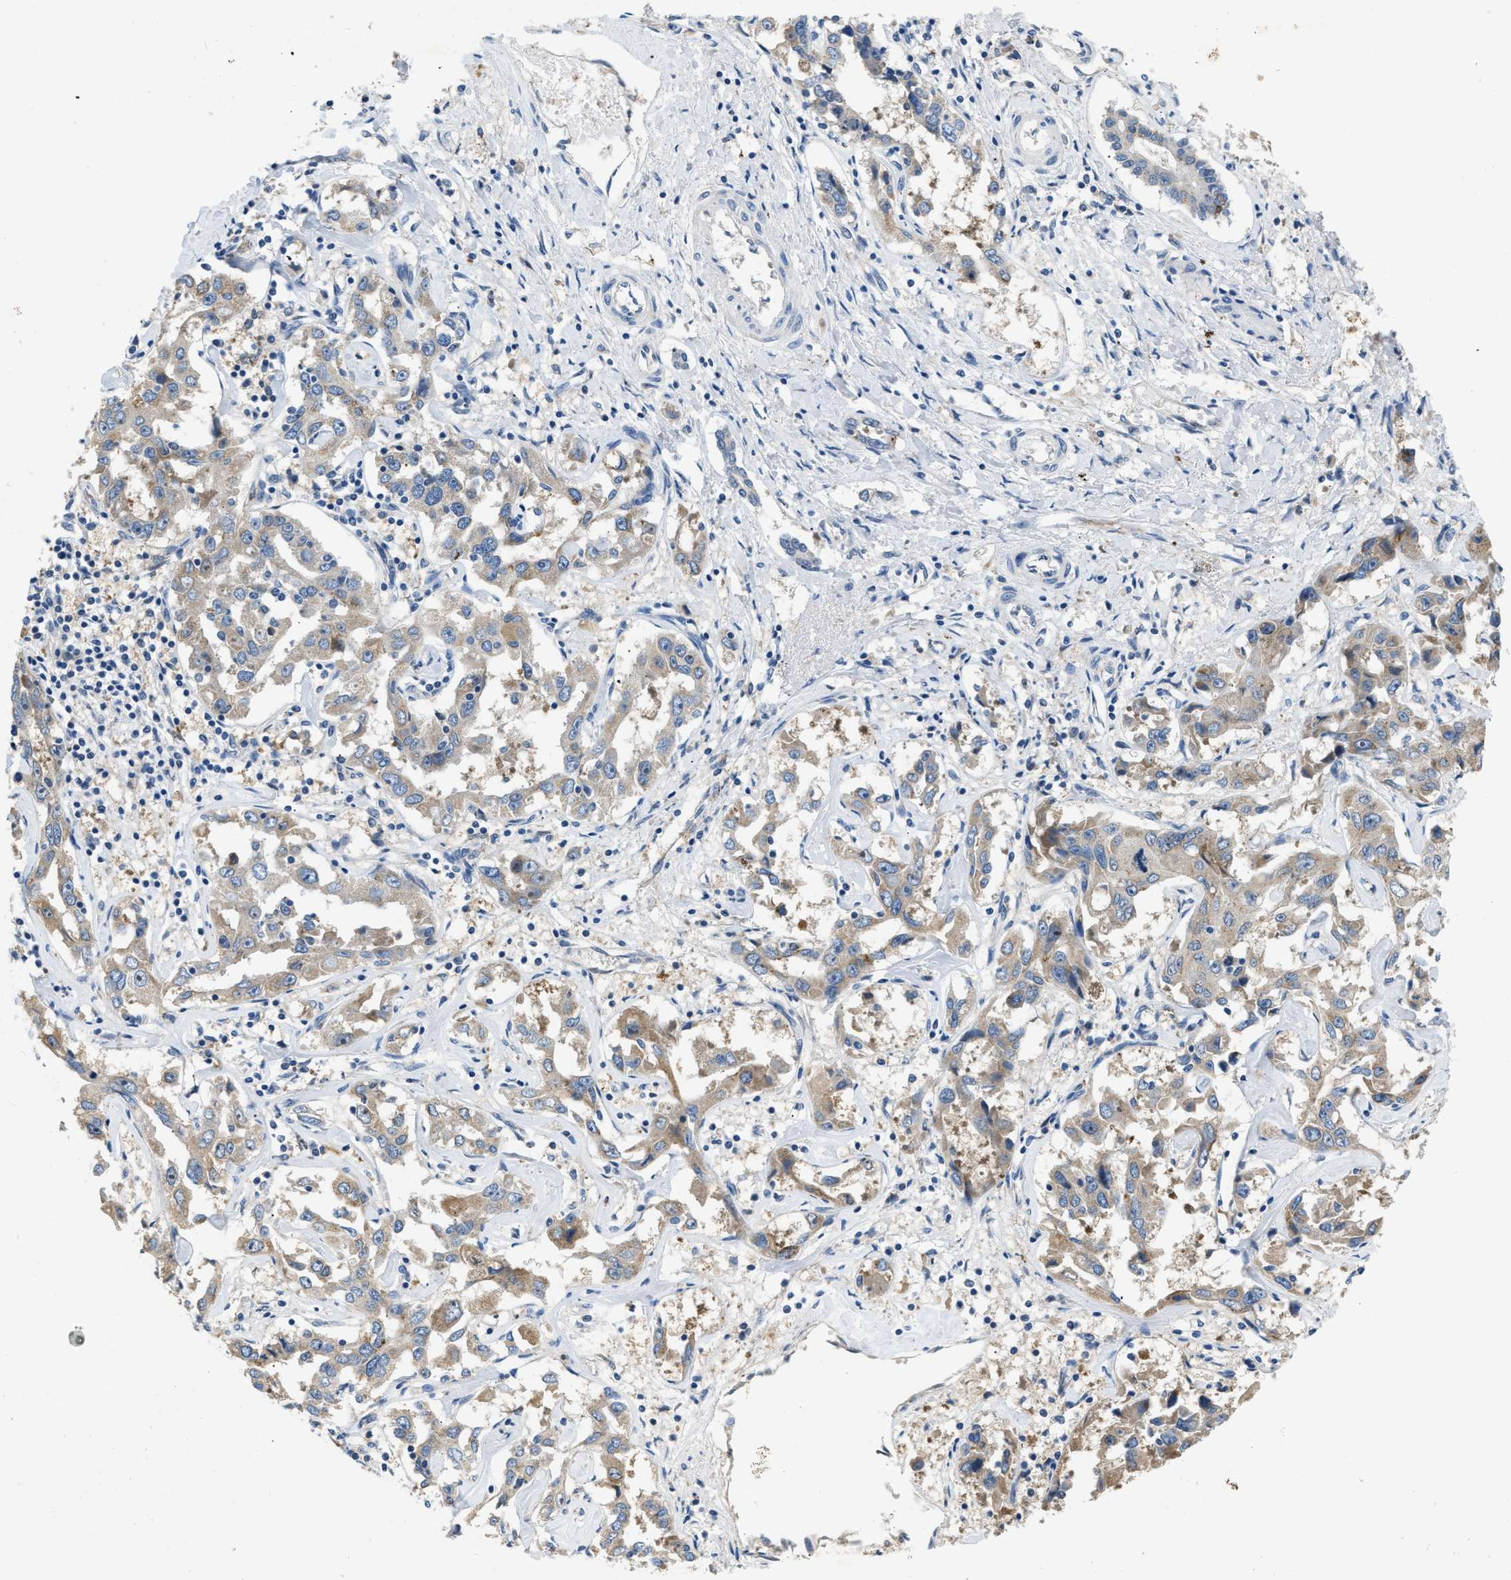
{"staining": {"intensity": "weak", "quantity": ">75%", "location": "cytoplasmic/membranous"}, "tissue": "liver cancer", "cell_type": "Tumor cells", "image_type": "cancer", "snomed": [{"axis": "morphology", "description": "Cholangiocarcinoma"}, {"axis": "topography", "description": "Liver"}], "caption": "A high-resolution photomicrograph shows immunohistochemistry staining of liver cancer (cholangiocarcinoma), which exhibits weak cytoplasmic/membranous positivity in approximately >75% of tumor cells.", "gene": "TOMM34", "patient": {"sex": "male", "age": 59}}